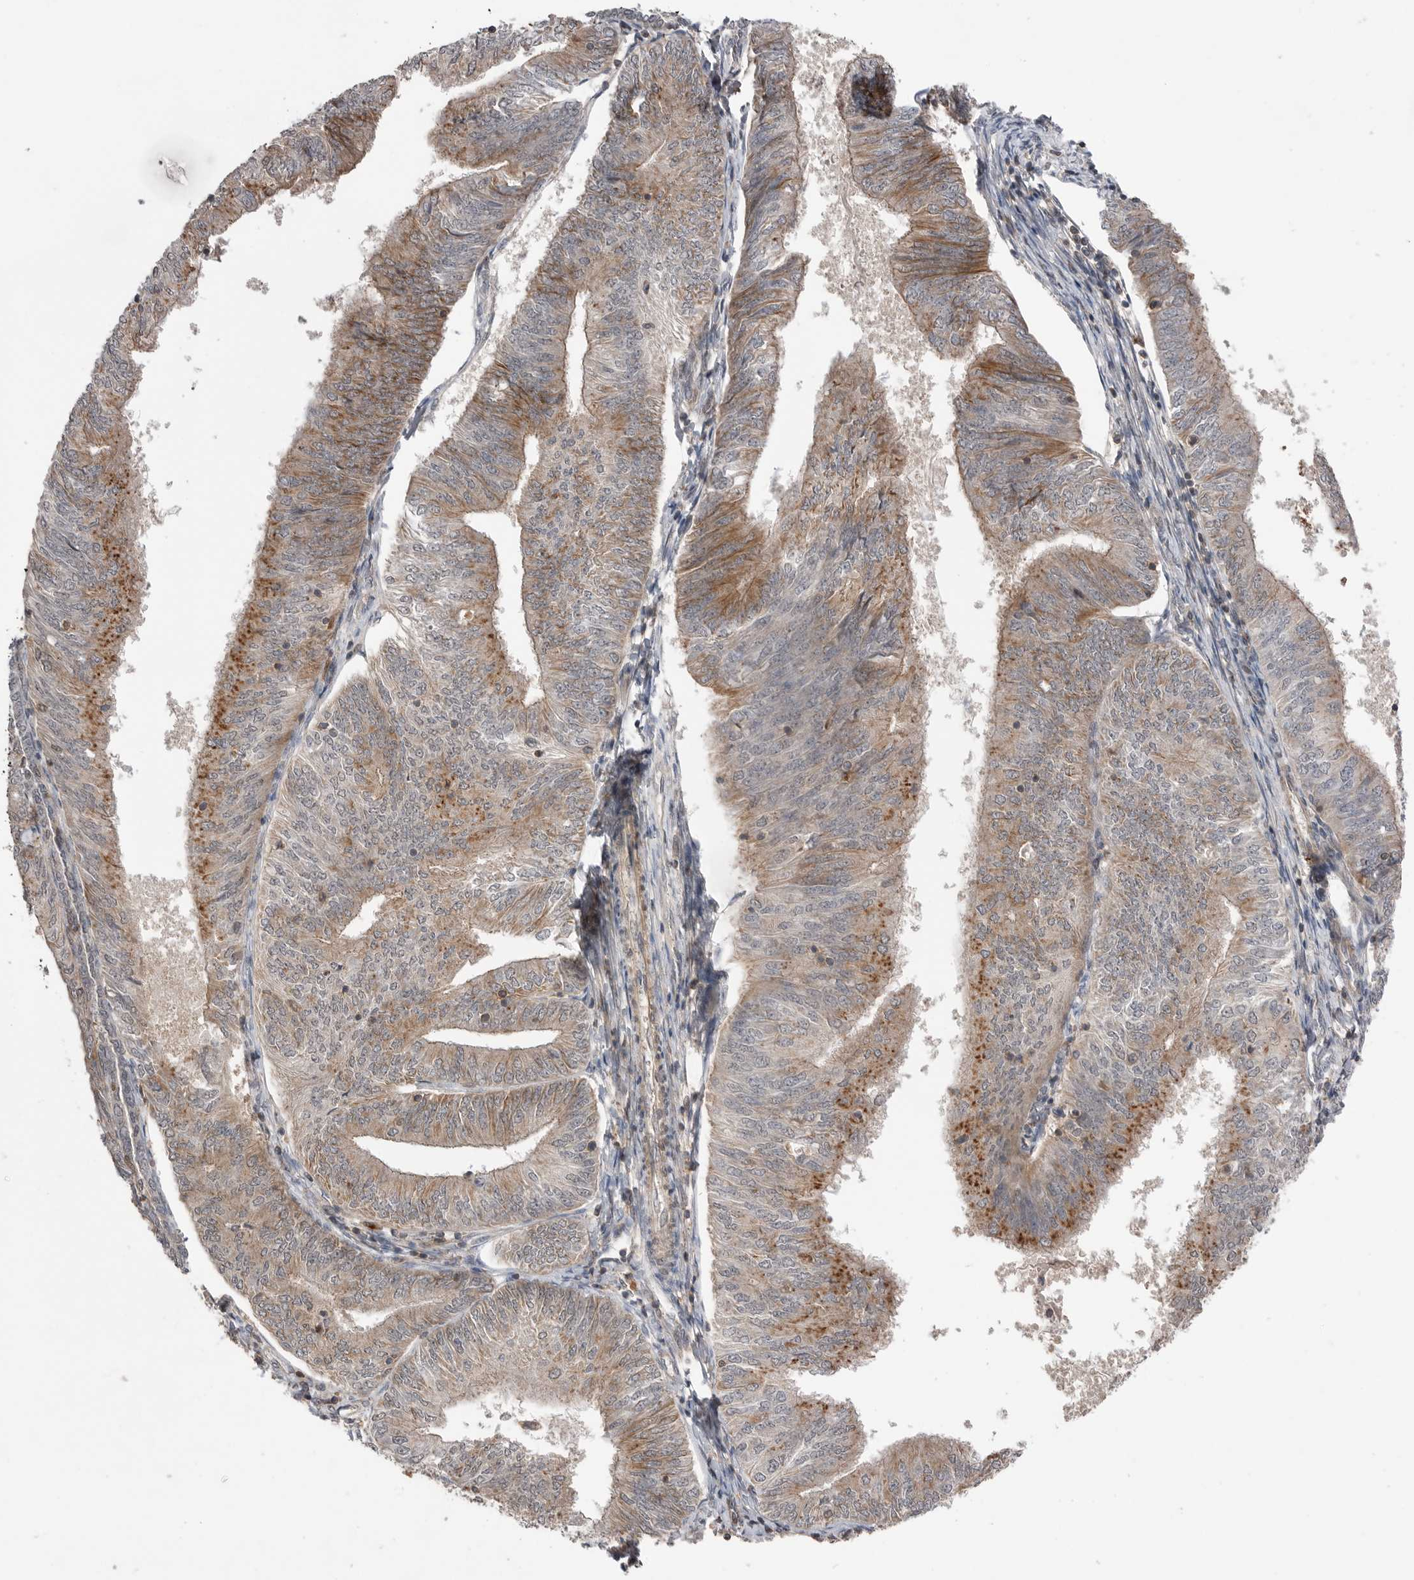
{"staining": {"intensity": "weak", "quantity": ">75%", "location": "cytoplasmic/membranous"}, "tissue": "endometrial cancer", "cell_type": "Tumor cells", "image_type": "cancer", "snomed": [{"axis": "morphology", "description": "Adenocarcinoma, NOS"}, {"axis": "topography", "description": "Endometrium"}], "caption": "Brown immunohistochemical staining in human endometrial cancer demonstrates weak cytoplasmic/membranous staining in about >75% of tumor cells.", "gene": "PEAK1", "patient": {"sex": "female", "age": 58}}